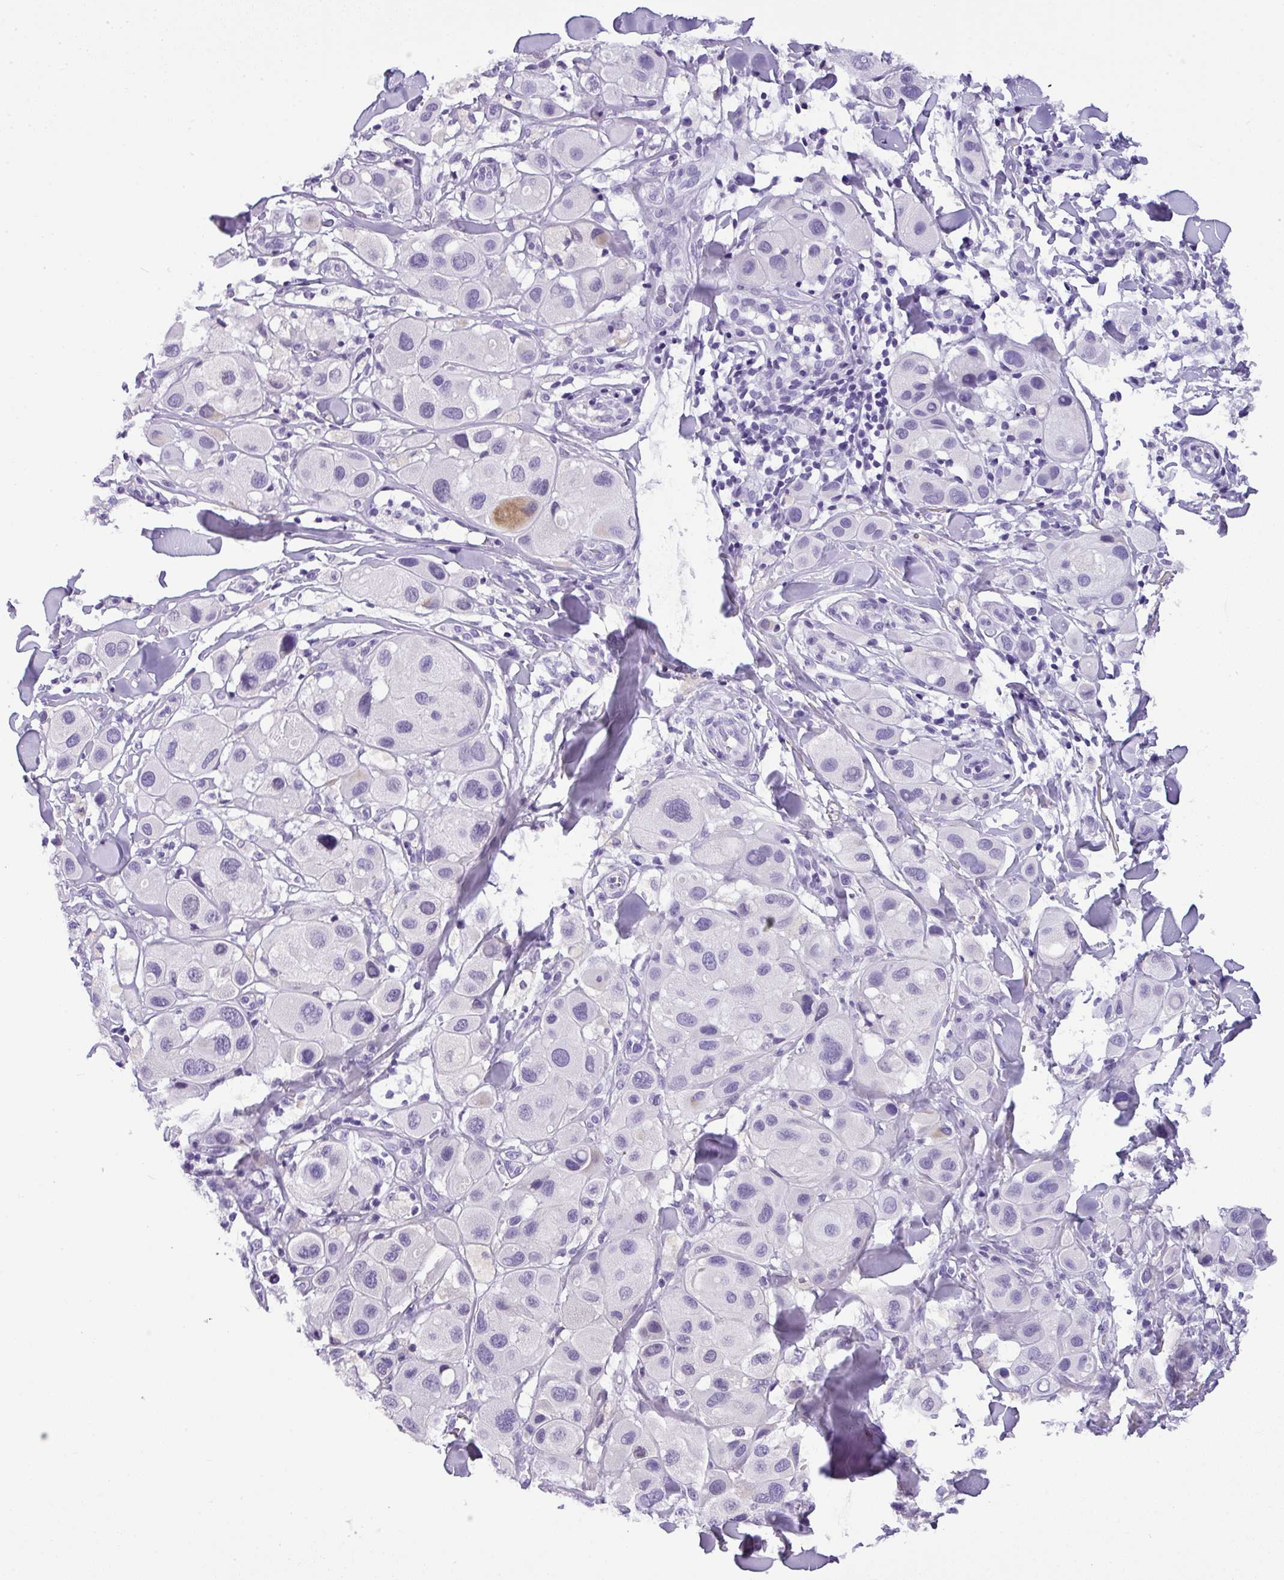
{"staining": {"intensity": "negative", "quantity": "none", "location": "none"}, "tissue": "melanoma", "cell_type": "Tumor cells", "image_type": "cancer", "snomed": [{"axis": "morphology", "description": "Malignant melanoma, Metastatic site"}, {"axis": "topography", "description": "Skin"}], "caption": "Immunohistochemistry (IHC) histopathology image of neoplastic tissue: human melanoma stained with DAB reveals no significant protein expression in tumor cells.", "gene": "MUC21", "patient": {"sex": "male", "age": 41}}